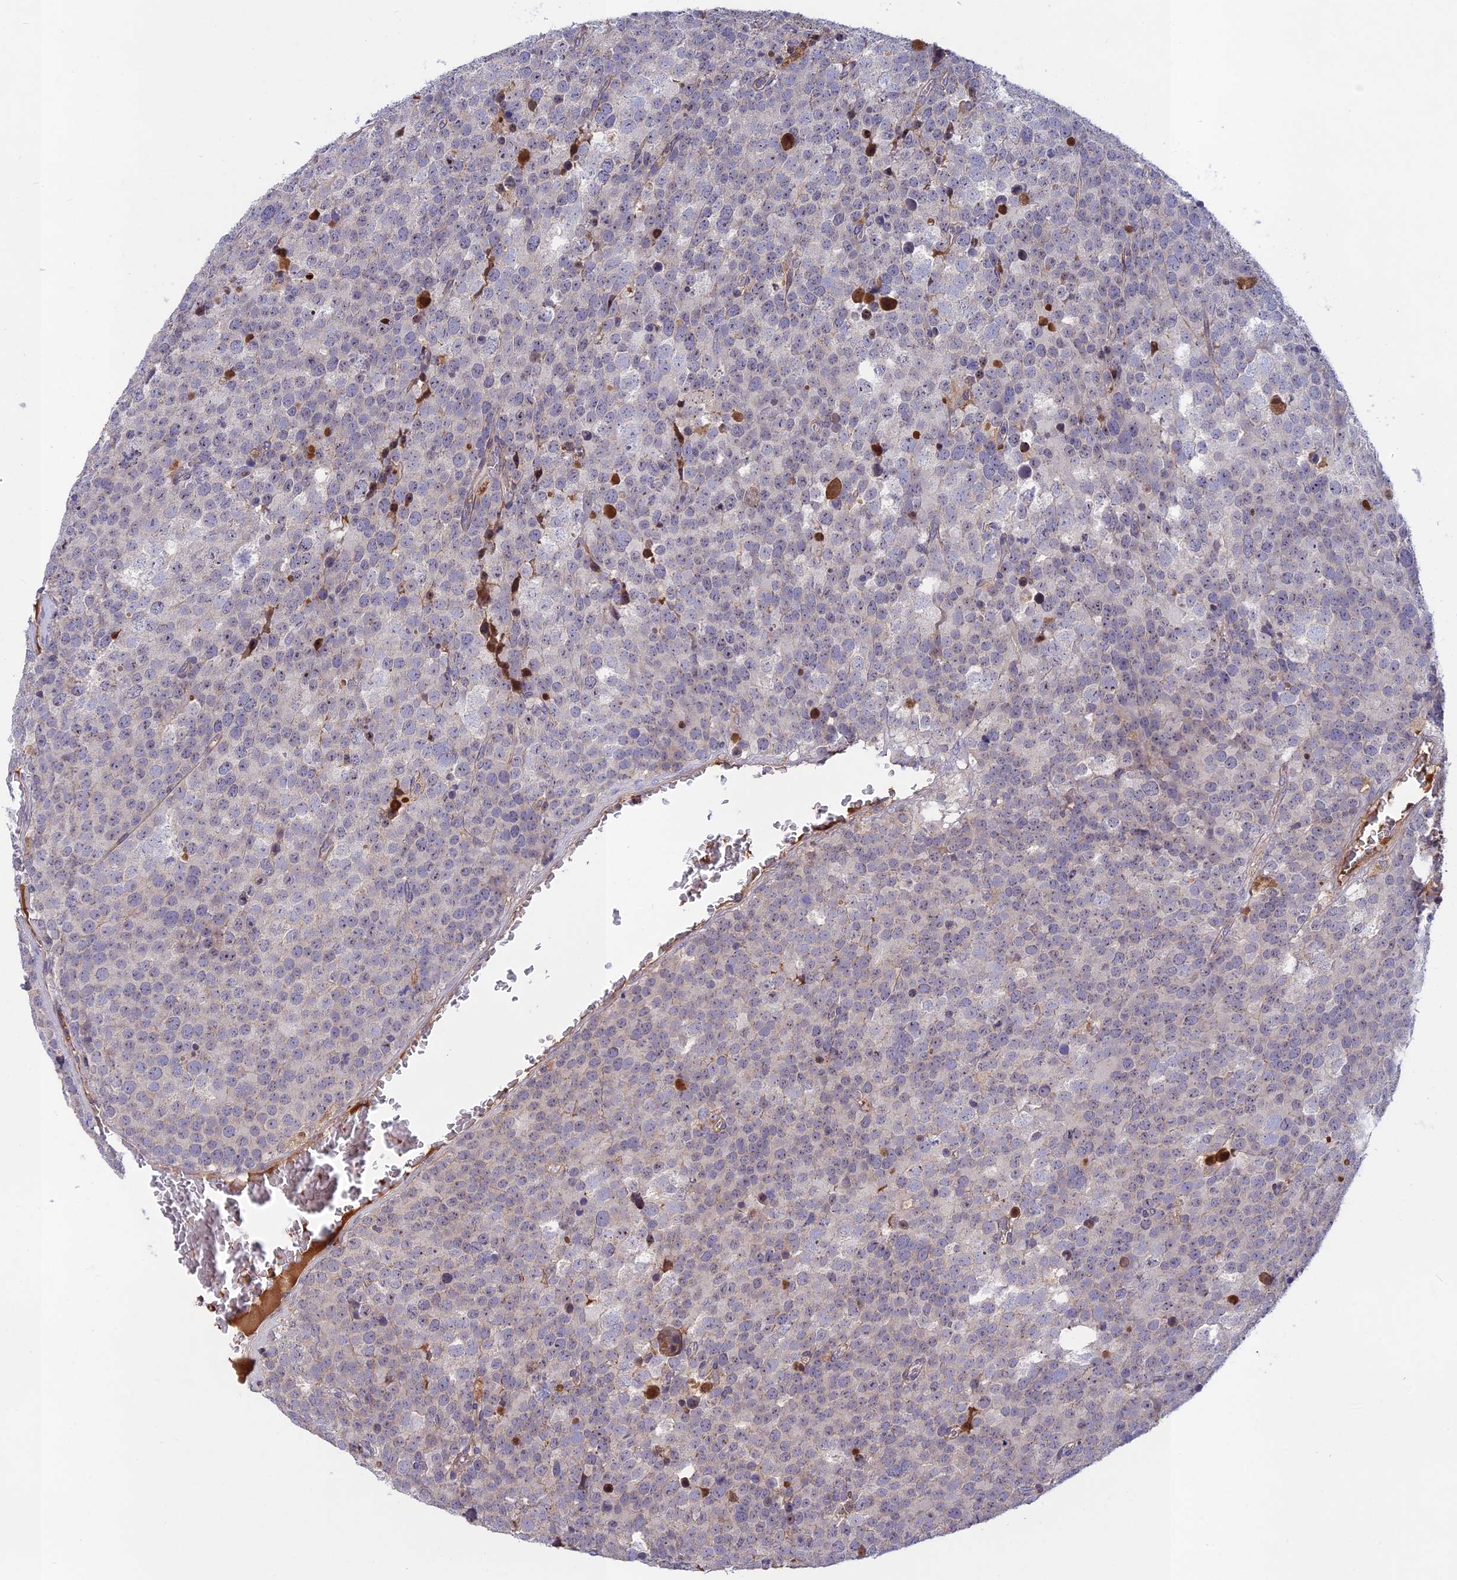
{"staining": {"intensity": "weak", "quantity": "<25%", "location": "cytoplasmic/membranous"}, "tissue": "testis cancer", "cell_type": "Tumor cells", "image_type": "cancer", "snomed": [{"axis": "morphology", "description": "Seminoma, NOS"}, {"axis": "topography", "description": "Testis"}], "caption": "High magnification brightfield microscopy of testis cancer (seminoma) stained with DAB (3,3'-diaminobenzidine) (brown) and counterstained with hematoxylin (blue): tumor cells show no significant staining.", "gene": "ADO", "patient": {"sex": "male", "age": 71}}